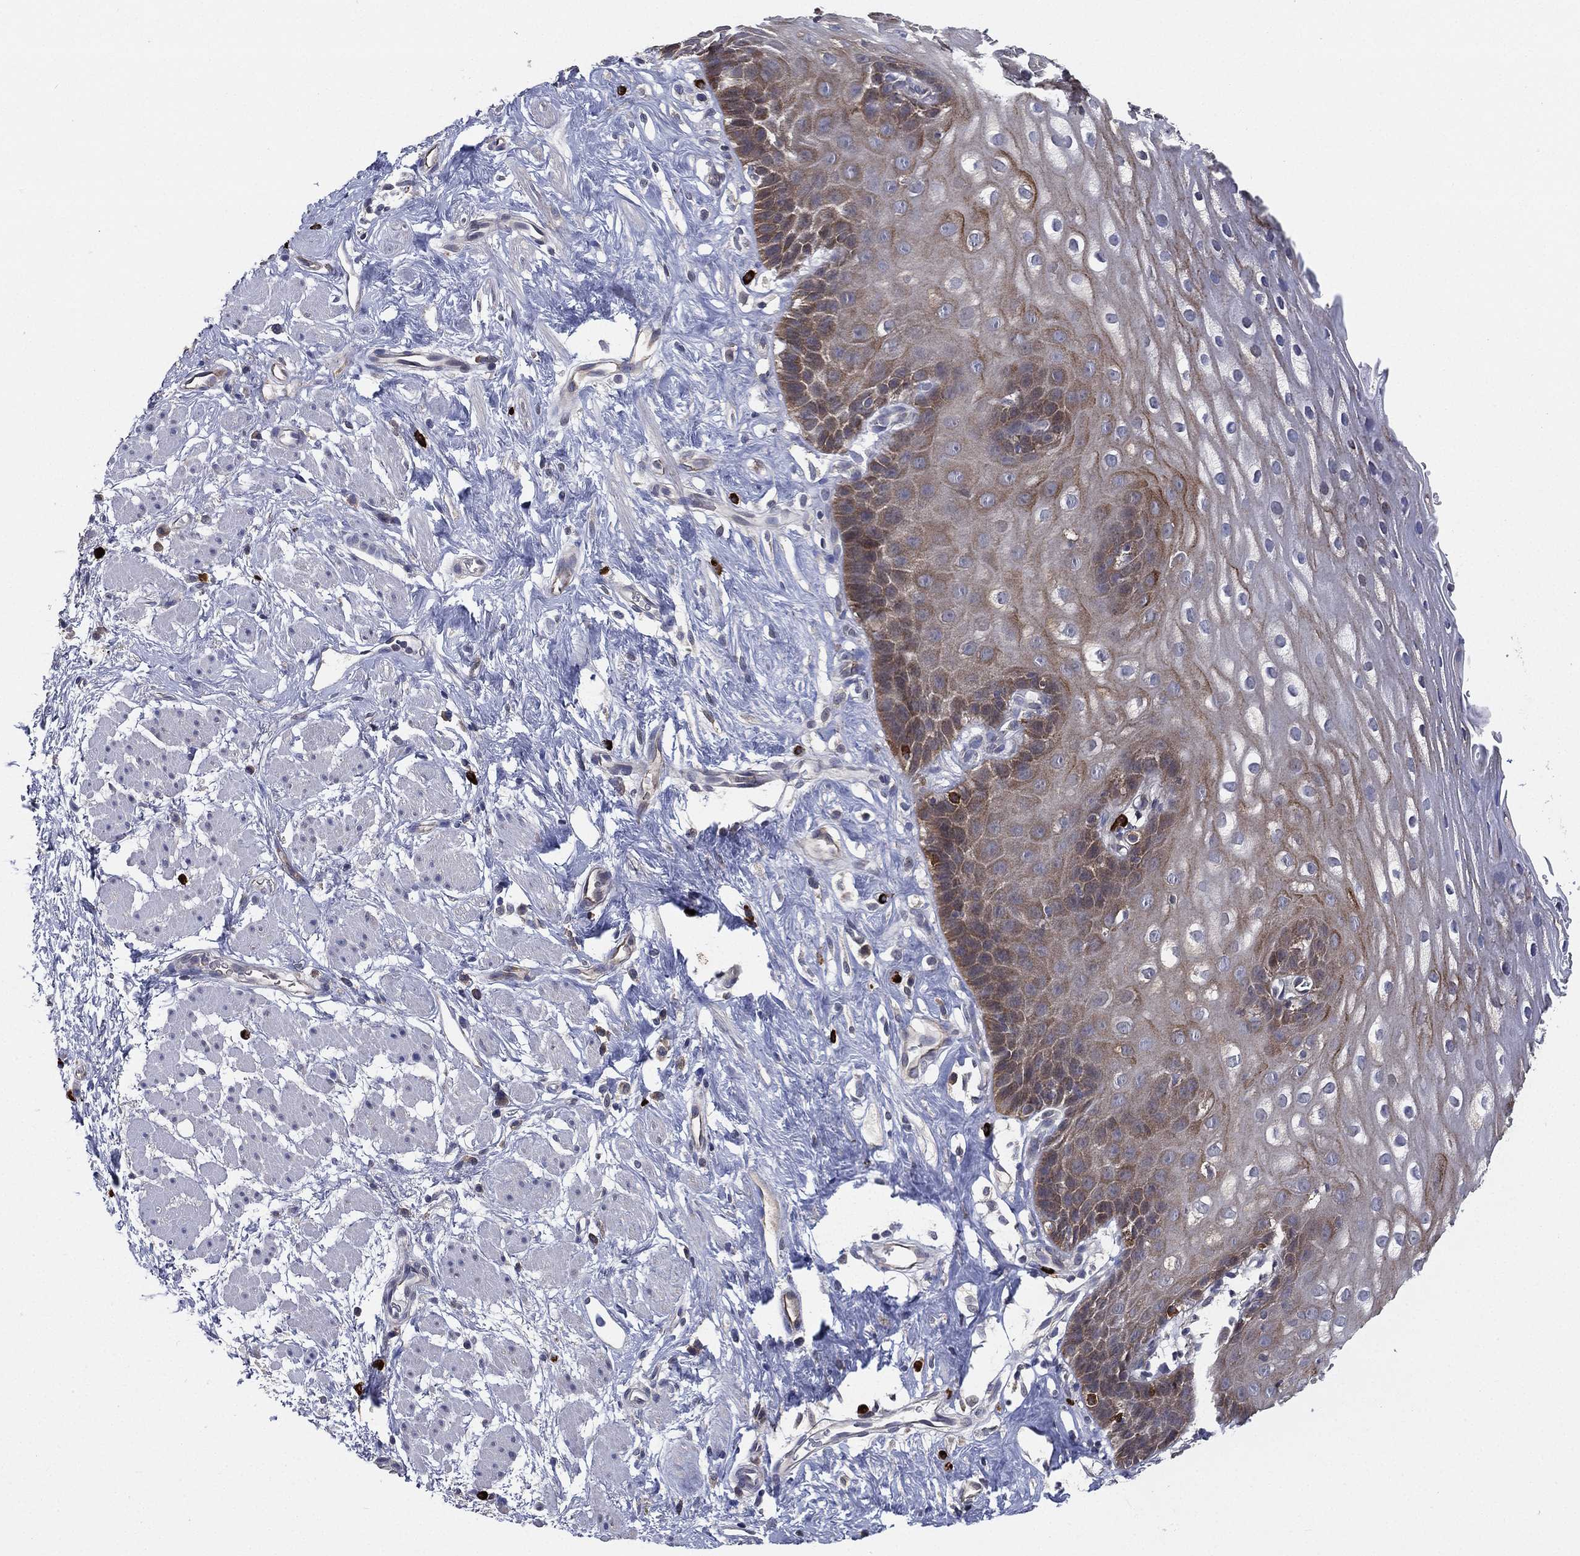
{"staining": {"intensity": "moderate", "quantity": "<25%", "location": "cytoplasmic/membranous"}, "tissue": "esophagus", "cell_type": "Squamous epithelial cells", "image_type": "normal", "snomed": [{"axis": "morphology", "description": "Normal tissue, NOS"}, {"axis": "topography", "description": "Esophagus"}], "caption": "Esophagus was stained to show a protein in brown. There is low levels of moderate cytoplasmic/membranous staining in approximately <25% of squamous epithelial cells. The protein is shown in brown color, while the nuclei are stained blue.", "gene": "SMPD3", "patient": {"sex": "male", "age": 64}}